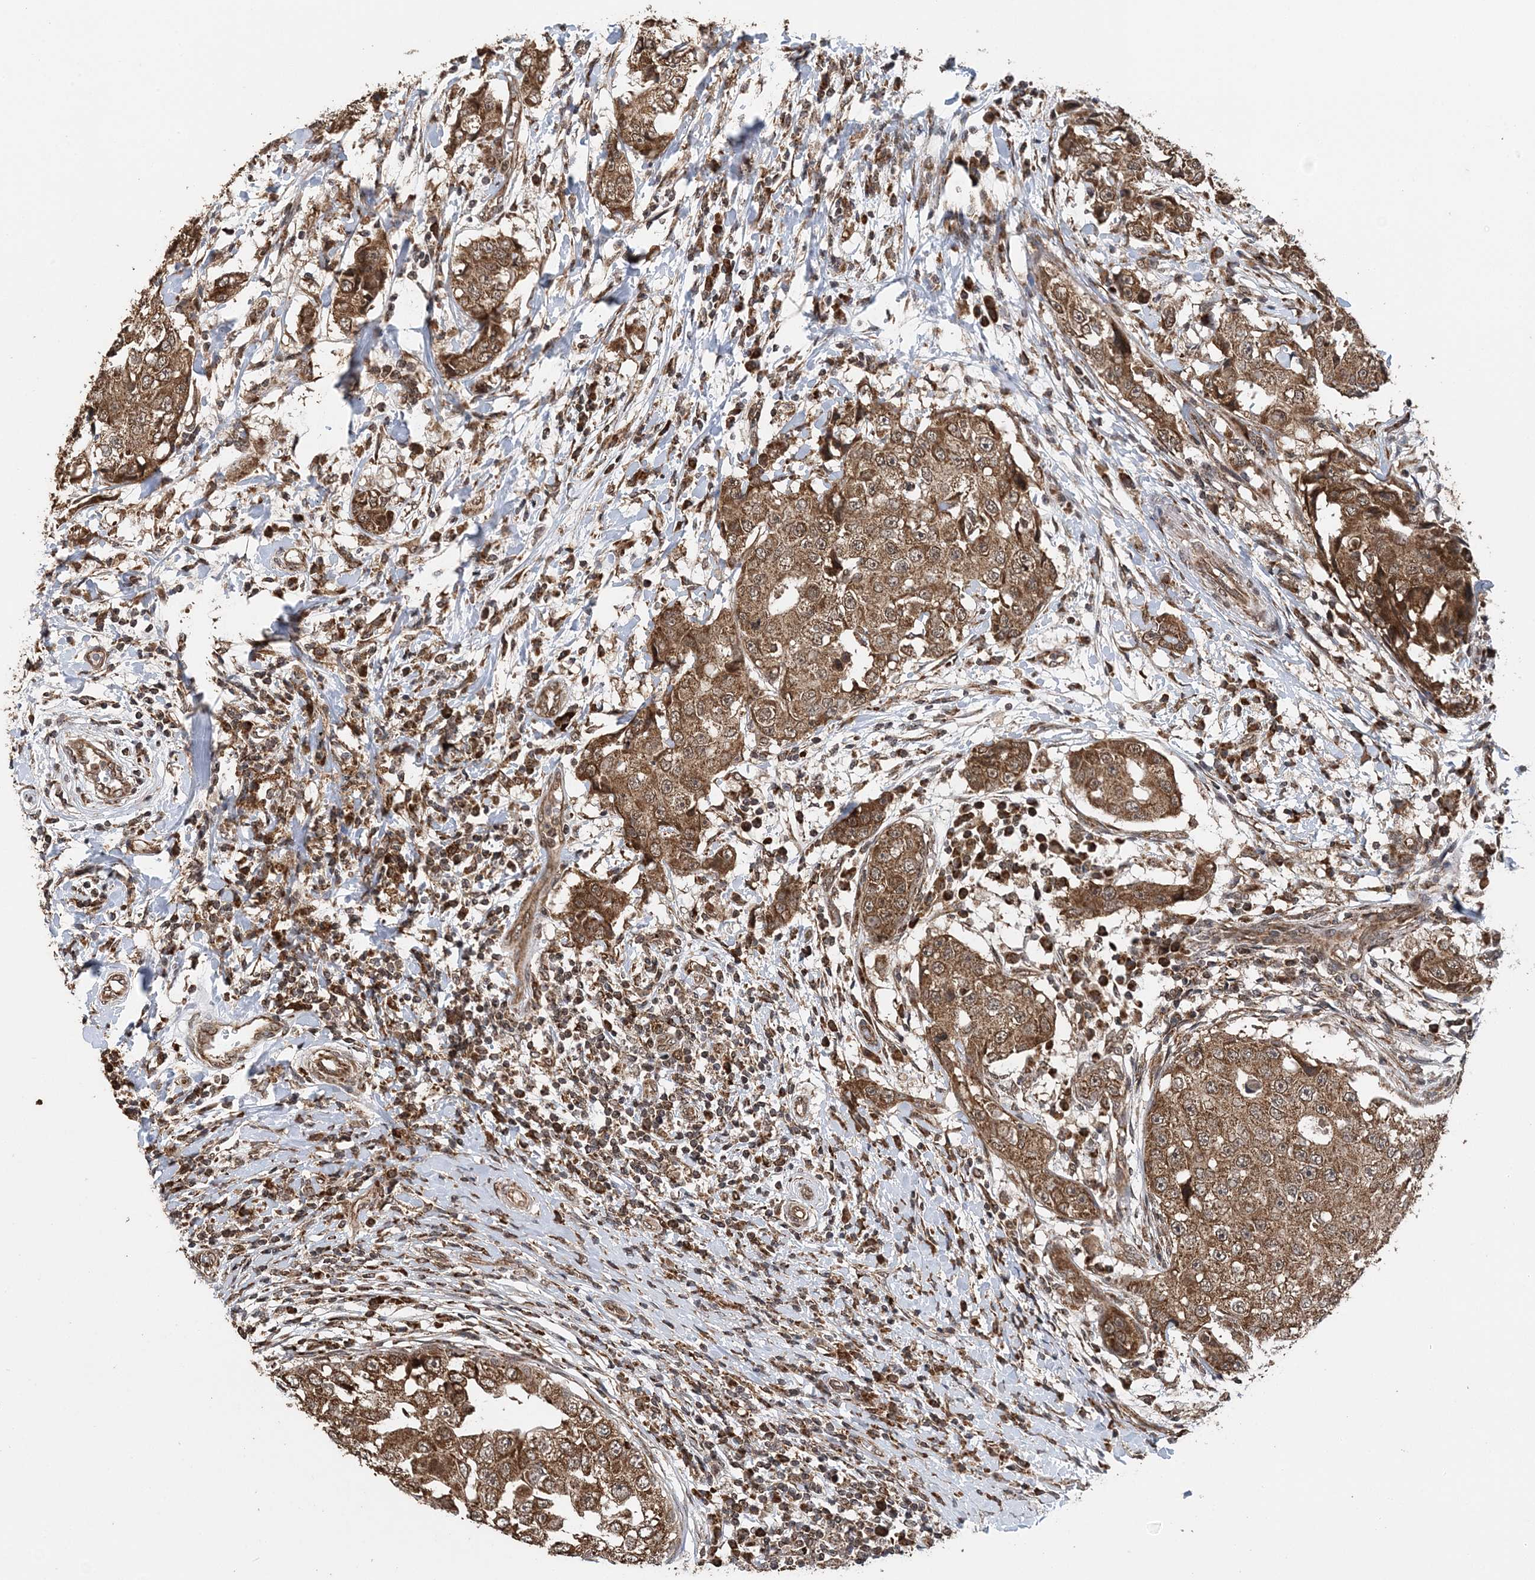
{"staining": {"intensity": "moderate", "quantity": ">75%", "location": "cytoplasmic/membranous"}, "tissue": "breast cancer", "cell_type": "Tumor cells", "image_type": "cancer", "snomed": [{"axis": "morphology", "description": "Duct carcinoma"}, {"axis": "topography", "description": "Breast"}], "caption": "Breast cancer tissue displays moderate cytoplasmic/membranous expression in approximately >75% of tumor cells", "gene": "PCBP1", "patient": {"sex": "female", "age": 27}}